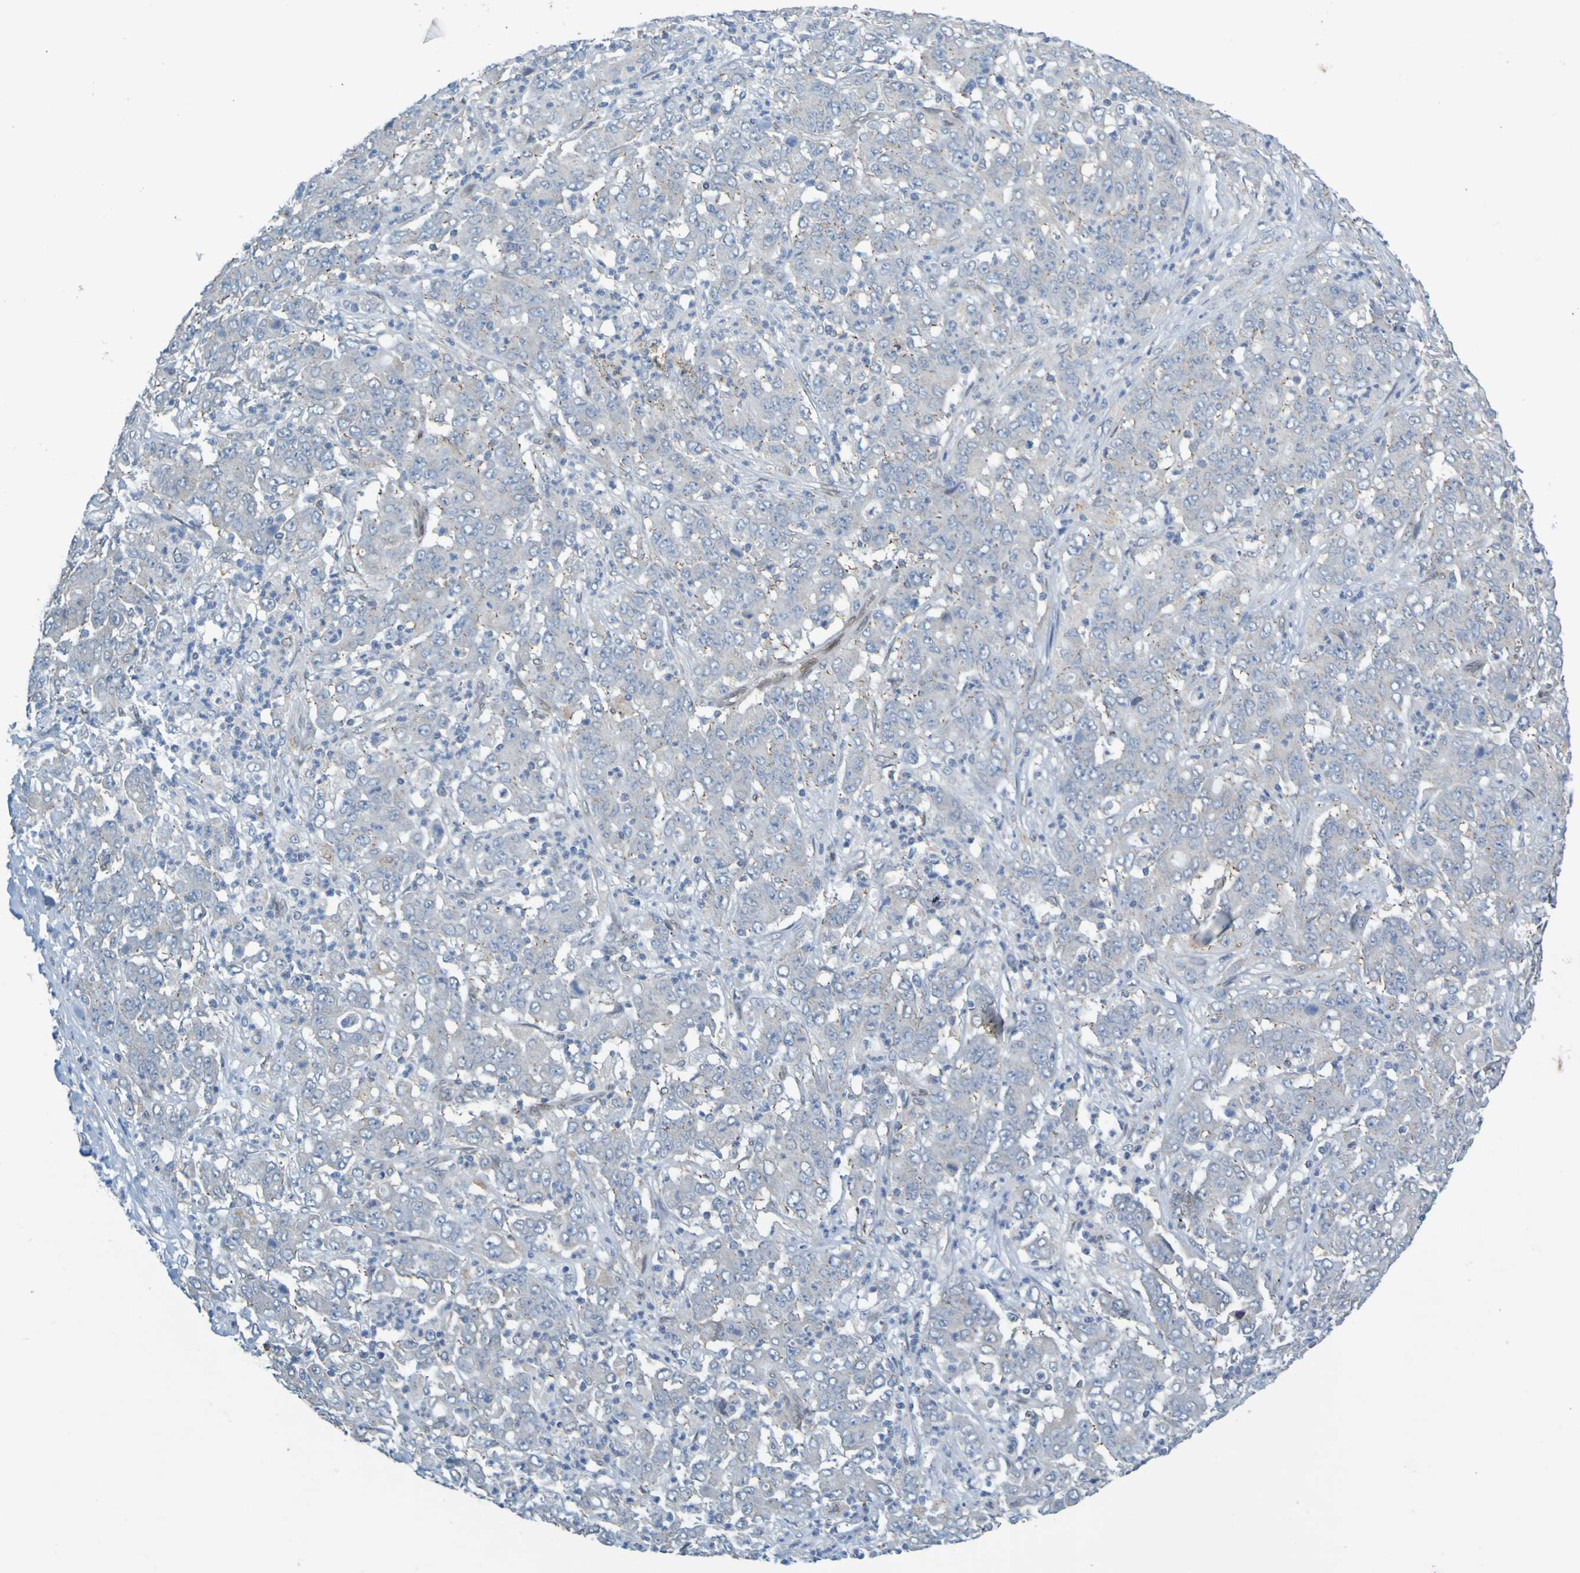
{"staining": {"intensity": "negative", "quantity": "none", "location": "none"}, "tissue": "stomach cancer", "cell_type": "Tumor cells", "image_type": "cancer", "snomed": [{"axis": "morphology", "description": "Adenocarcinoma, NOS"}, {"axis": "topography", "description": "Stomach, lower"}], "caption": "Immunohistochemical staining of stomach cancer (adenocarcinoma) demonstrates no significant expression in tumor cells.", "gene": "MAG", "patient": {"sex": "female", "age": 71}}